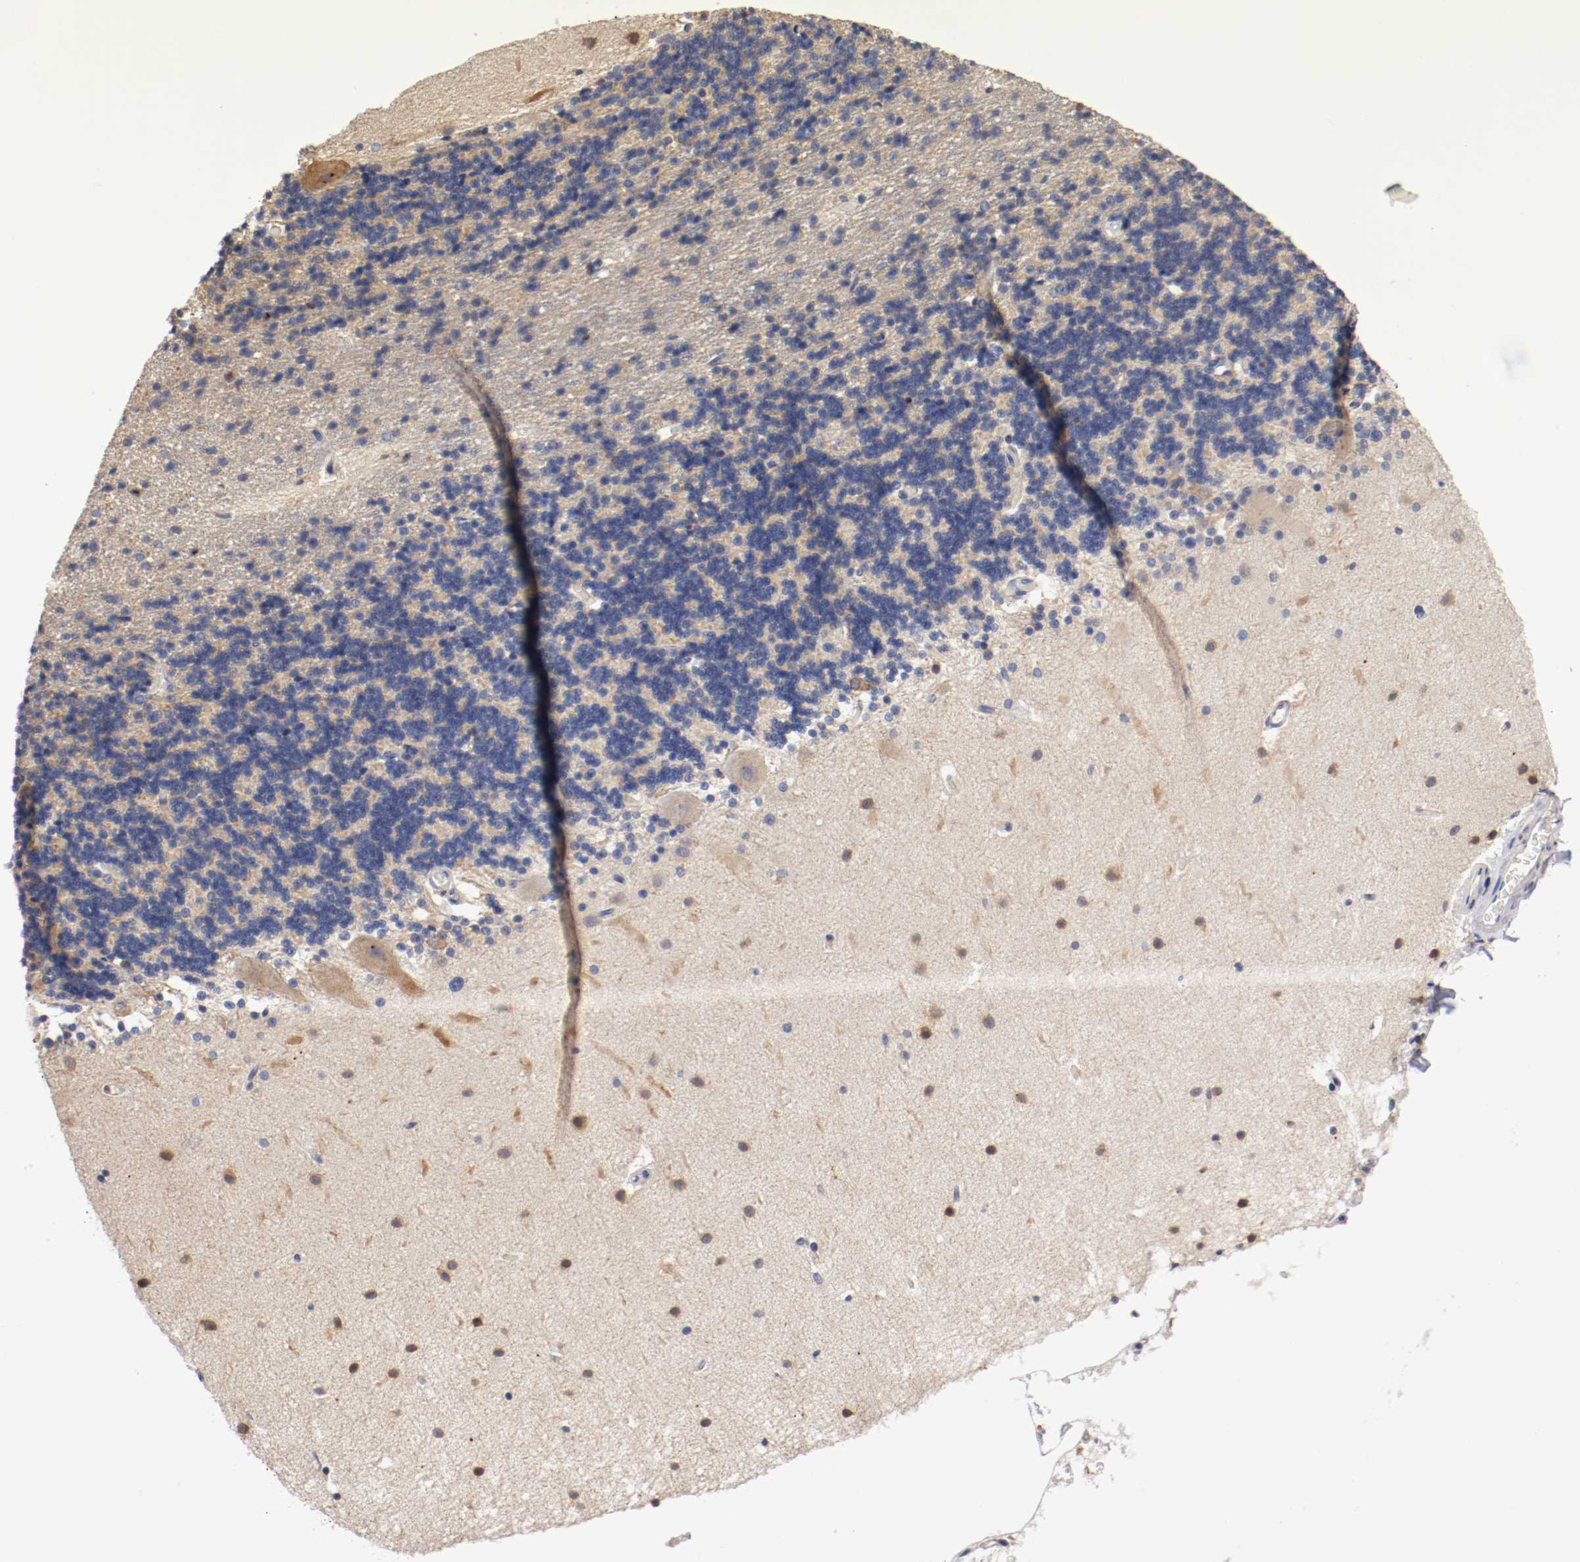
{"staining": {"intensity": "weak", "quantity": ">75%", "location": "cytoplasmic/membranous"}, "tissue": "cerebellum", "cell_type": "Cells in granular layer", "image_type": "normal", "snomed": [{"axis": "morphology", "description": "Normal tissue, NOS"}, {"axis": "topography", "description": "Cerebellum"}], "caption": "This is a micrograph of immunohistochemistry (IHC) staining of benign cerebellum, which shows weak staining in the cytoplasmic/membranous of cells in granular layer.", "gene": "TNFSF12", "patient": {"sex": "female", "age": 54}}